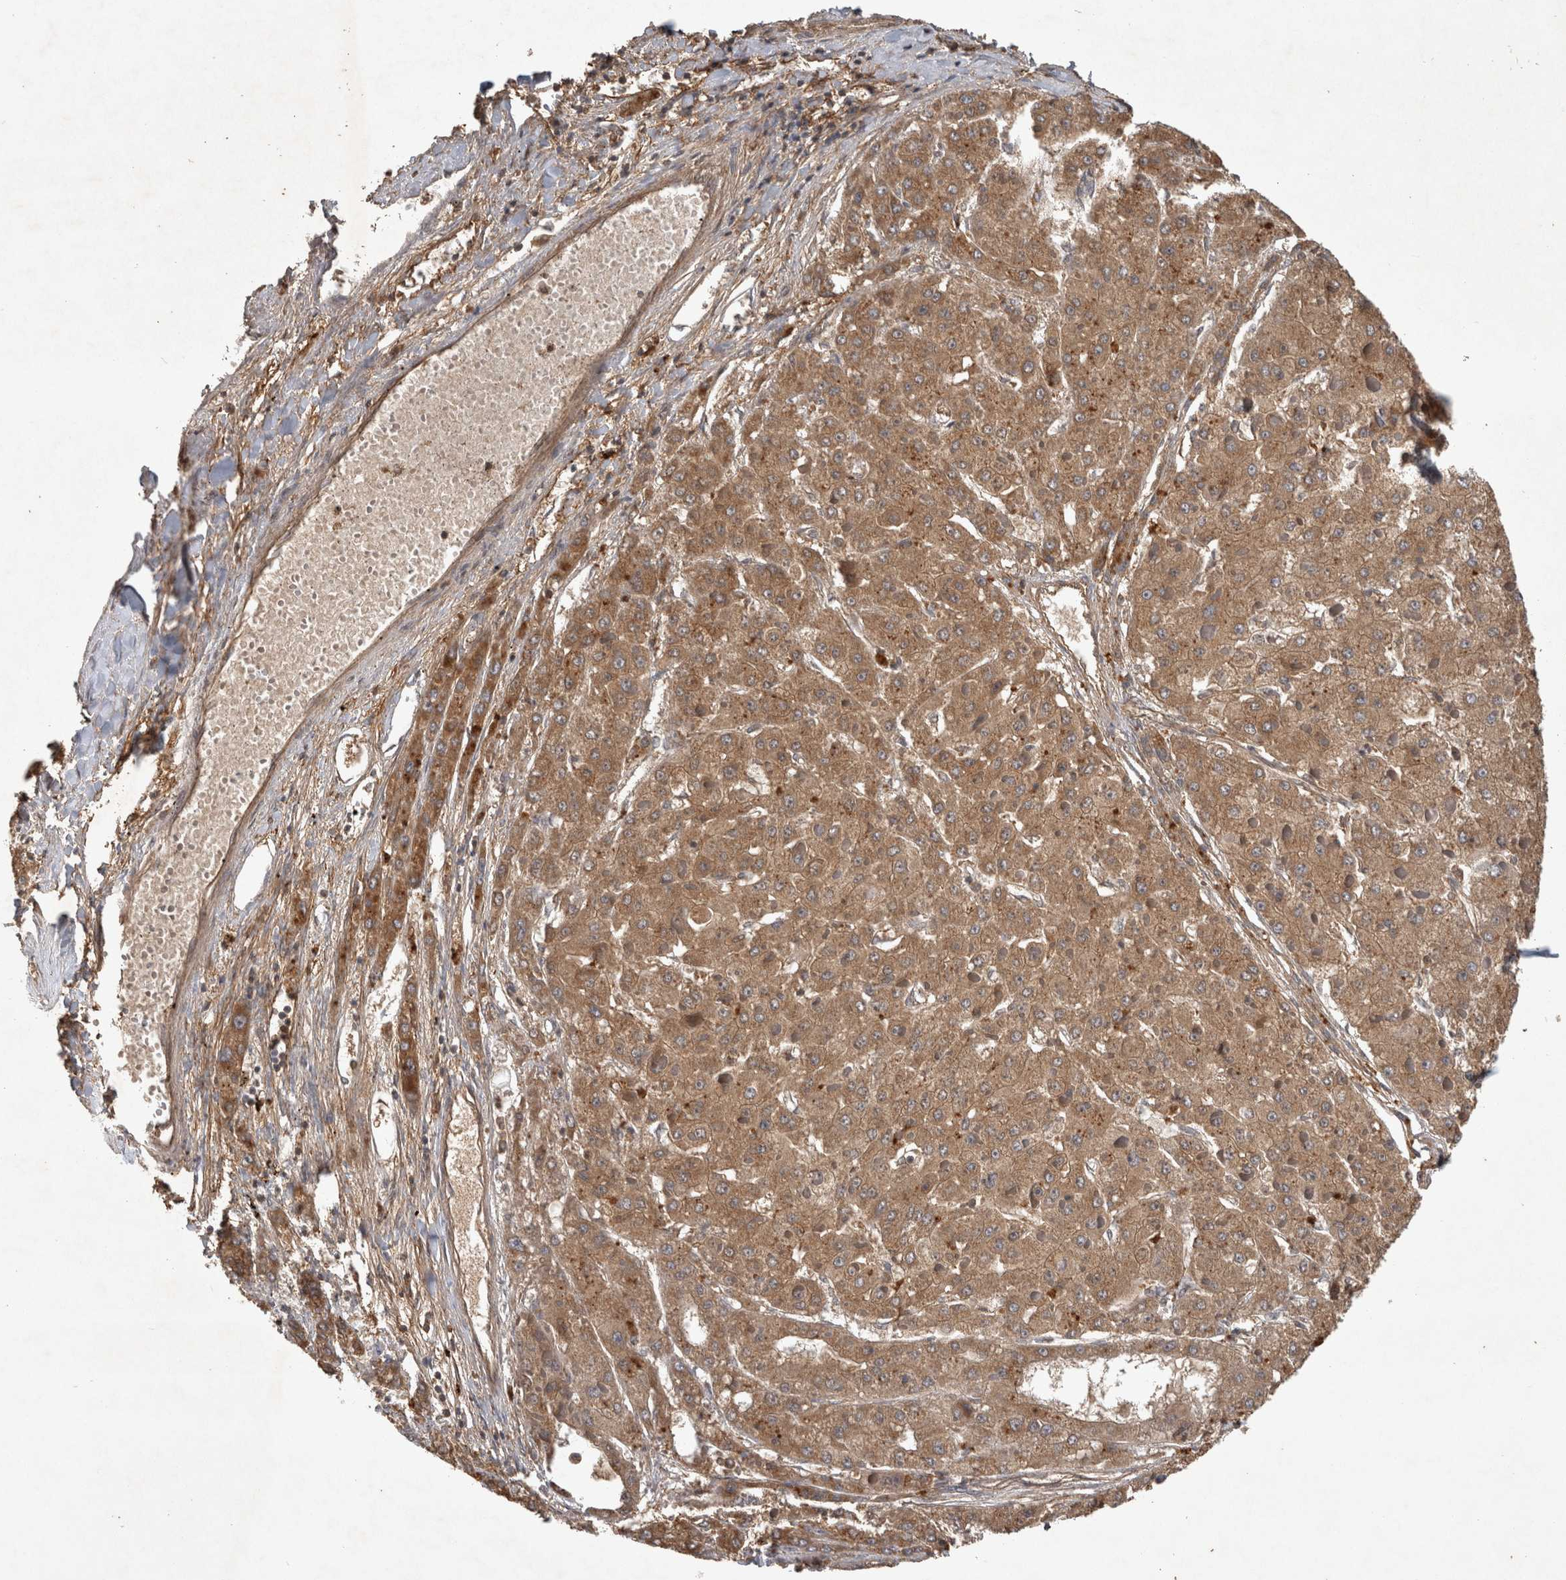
{"staining": {"intensity": "moderate", "quantity": ">75%", "location": "cytoplasmic/membranous"}, "tissue": "liver cancer", "cell_type": "Tumor cells", "image_type": "cancer", "snomed": [{"axis": "morphology", "description": "Carcinoma, Hepatocellular, NOS"}, {"axis": "topography", "description": "Liver"}], "caption": "This is an image of immunohistochemistry staining of liver hepatocellular carcinoma, which shows moderate staining in the cytoplasmic/membranous of tumor cells.", "gene": "TRMT61B", "patient": {"sex": "female", "age": 73}}